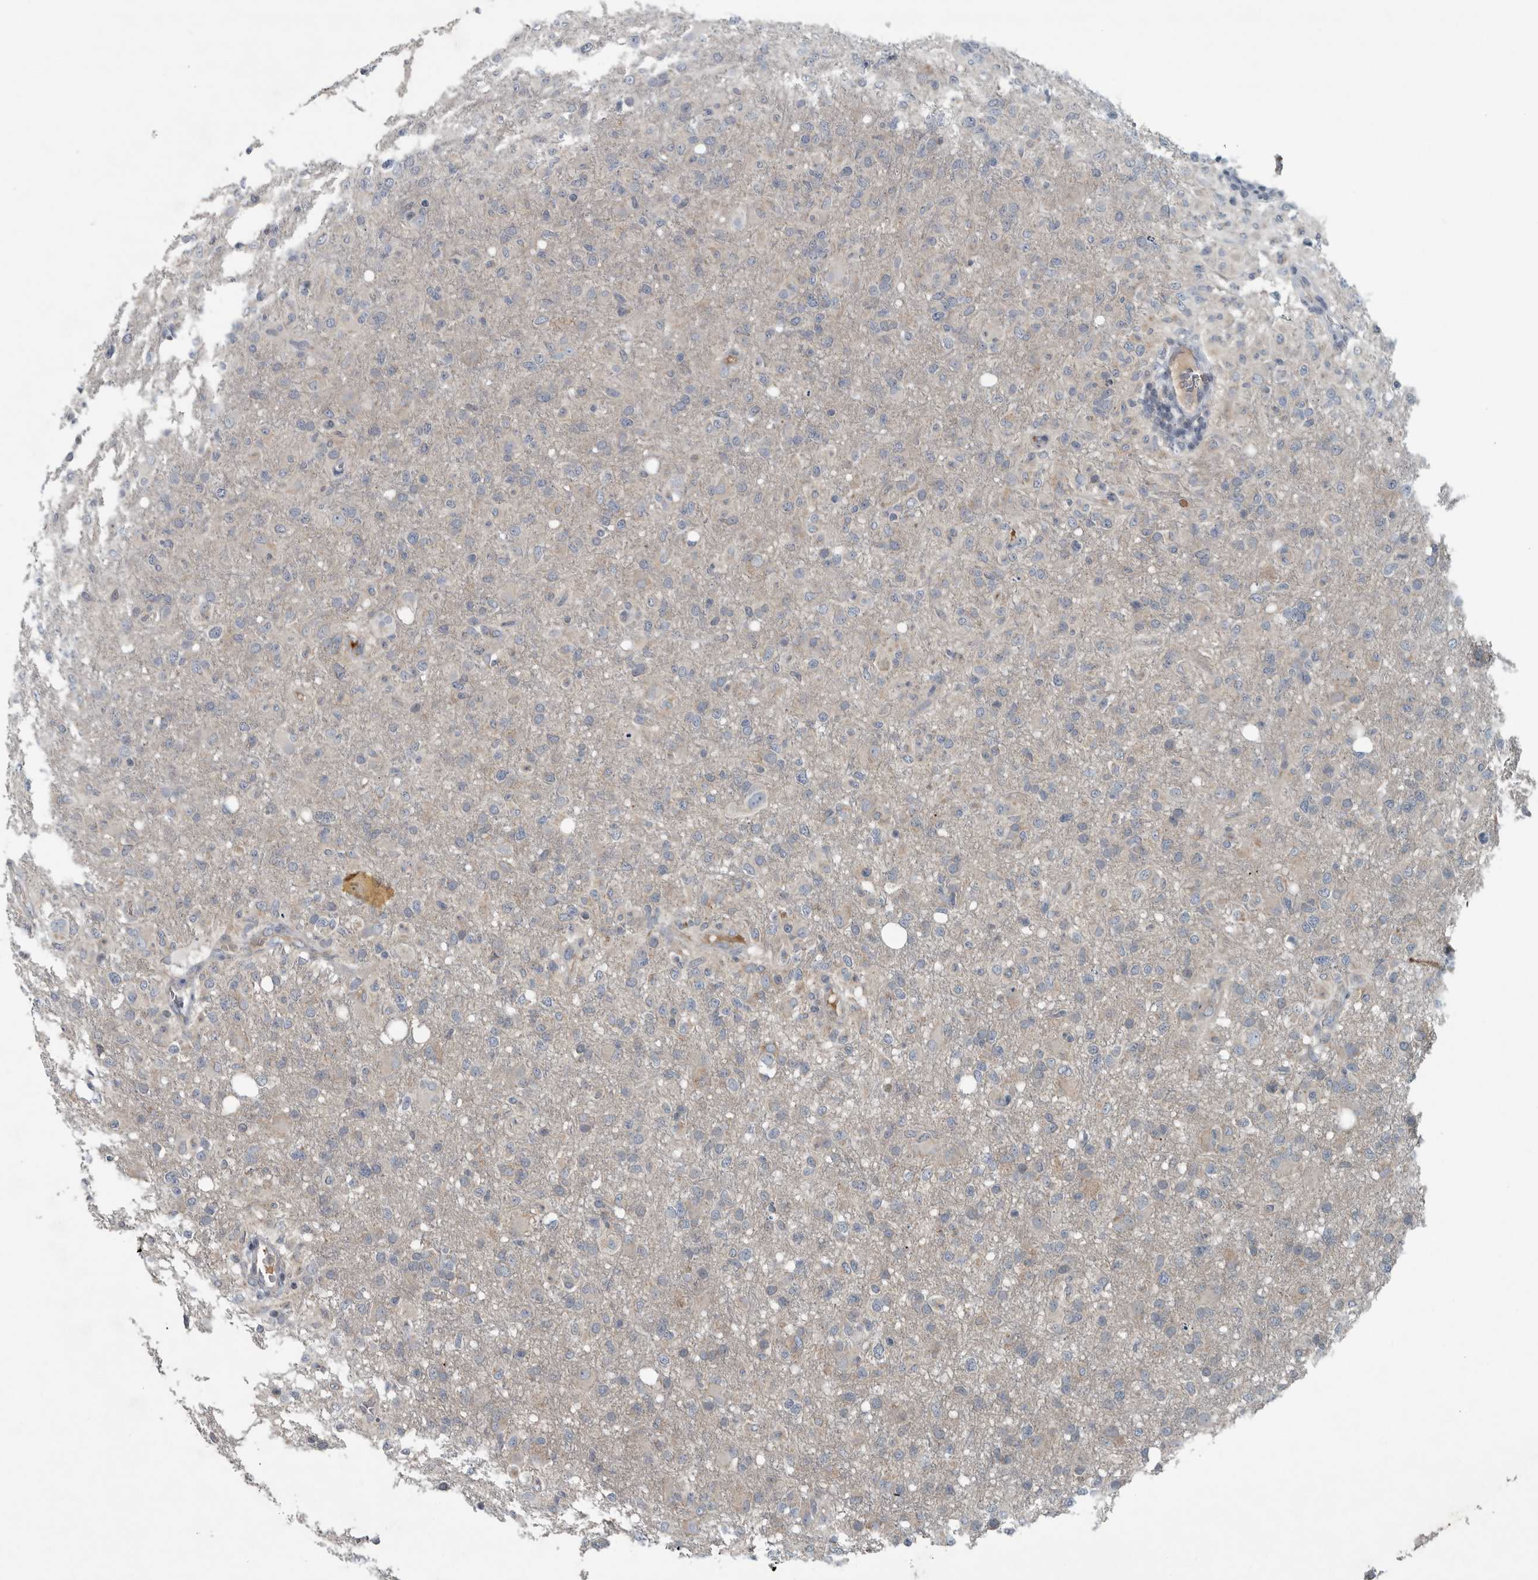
{"staining": {"intensity": "negative", "quantity": "none", "location": "none"}, "tissue": "glioma", "cell_type": "Tumor cells", "image_type": "cancer", "snomed": [{"axis": "morphology", "description": "Glioma, malignant, High grade"}, {"axis": "topography", "description": "Brain"}], "caption": "A histopathology image of glioma stained for a protein displays no brown staining in tumor cells.", "gene": "MPP3", "patient": {"sex": "female", "age": 57}}